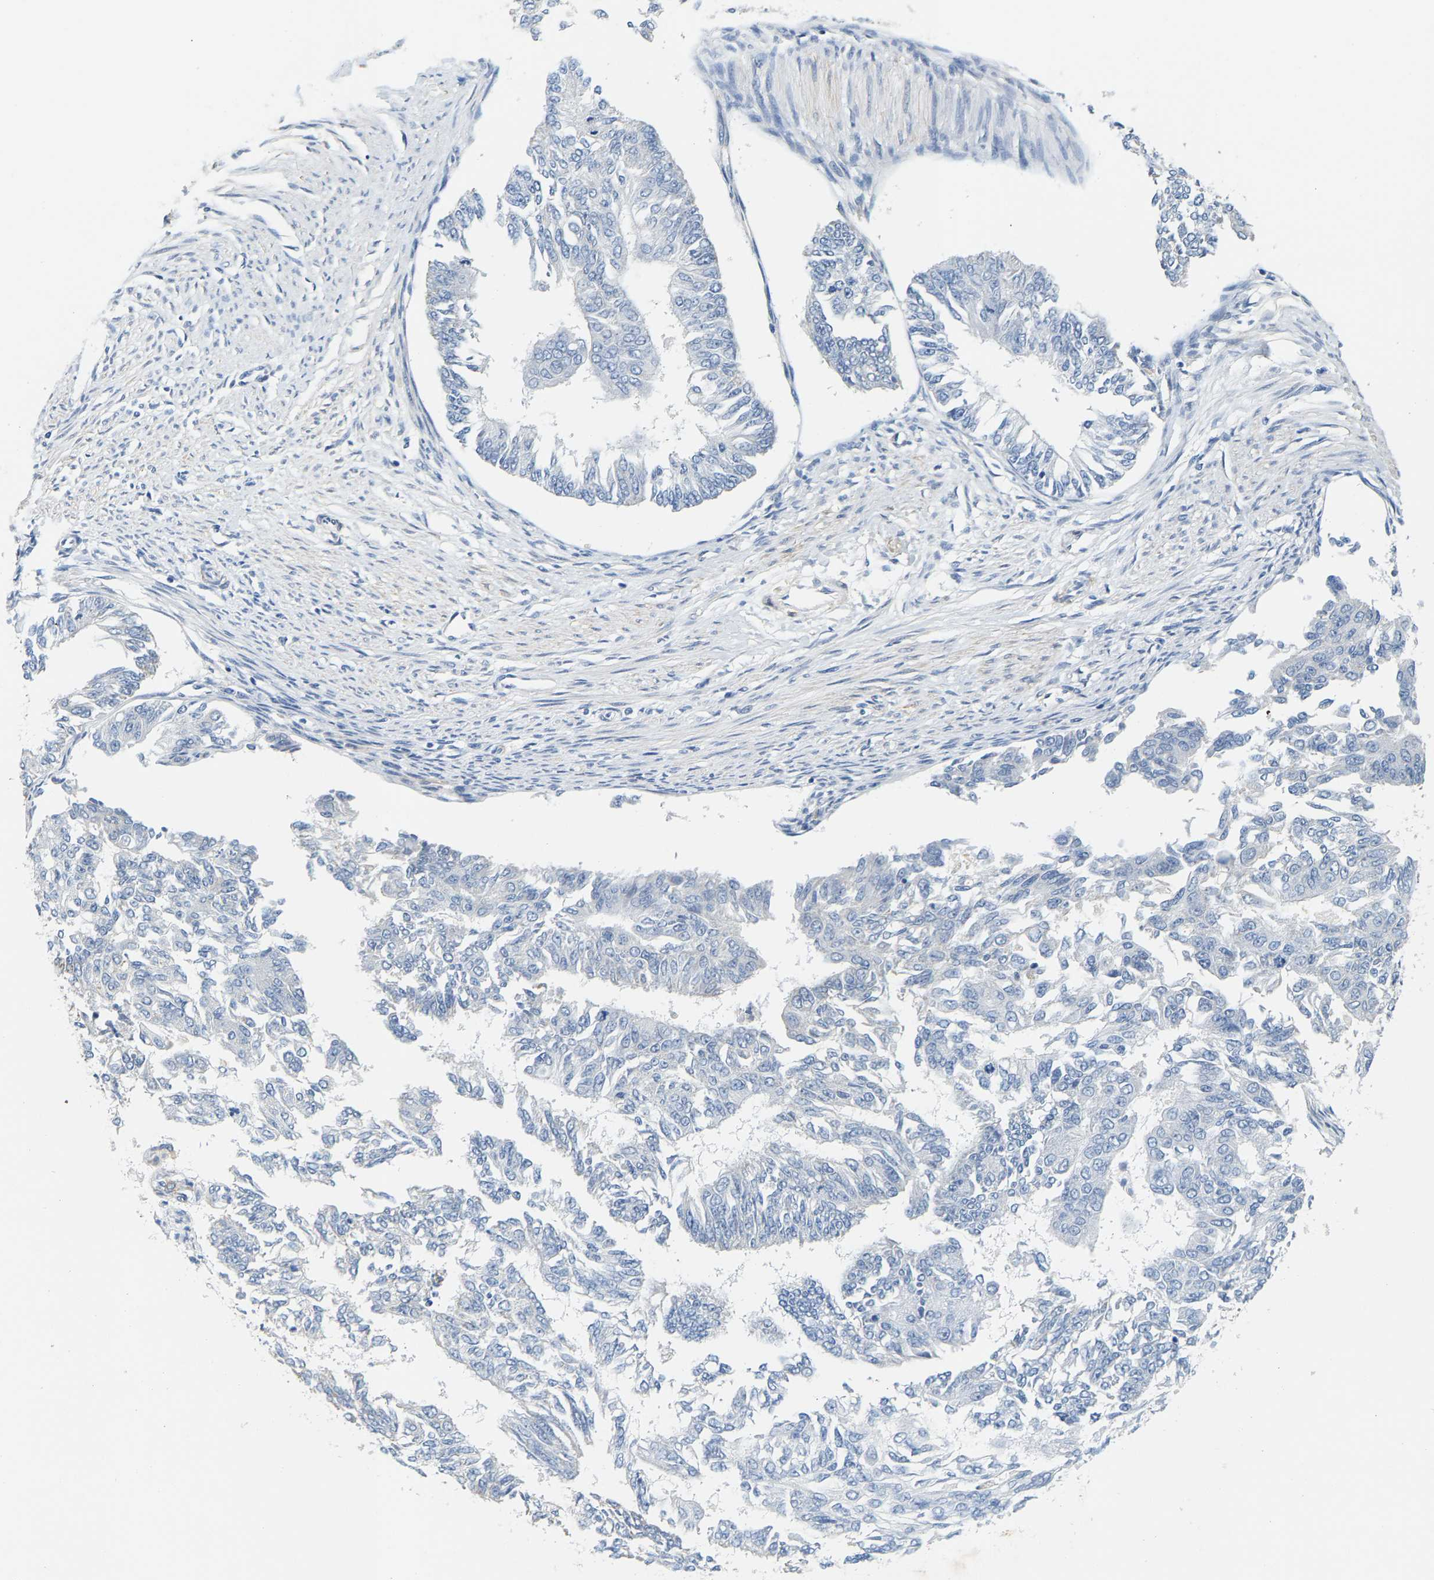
{"staining": {"intensity": "negative", "quantity": "none", "location": "none"}, "tissue": "endometrial cancer", "cell_type": "Tumor cells", "image_type": "cancer", "snomed": [{"axis": "morphology", "description": "Adenocarcinoma, NOS"}, {"axis": "topography", "description": "Endometrium"}], "caption": "An immunohistochemistry image of adenocarcinoma (endometrial) is shown. There is no staining in tumor cells of adenocarcinoma (endometrial).", "gene": "SHMT2", "patient": {"sex": "female", "age": 32}}